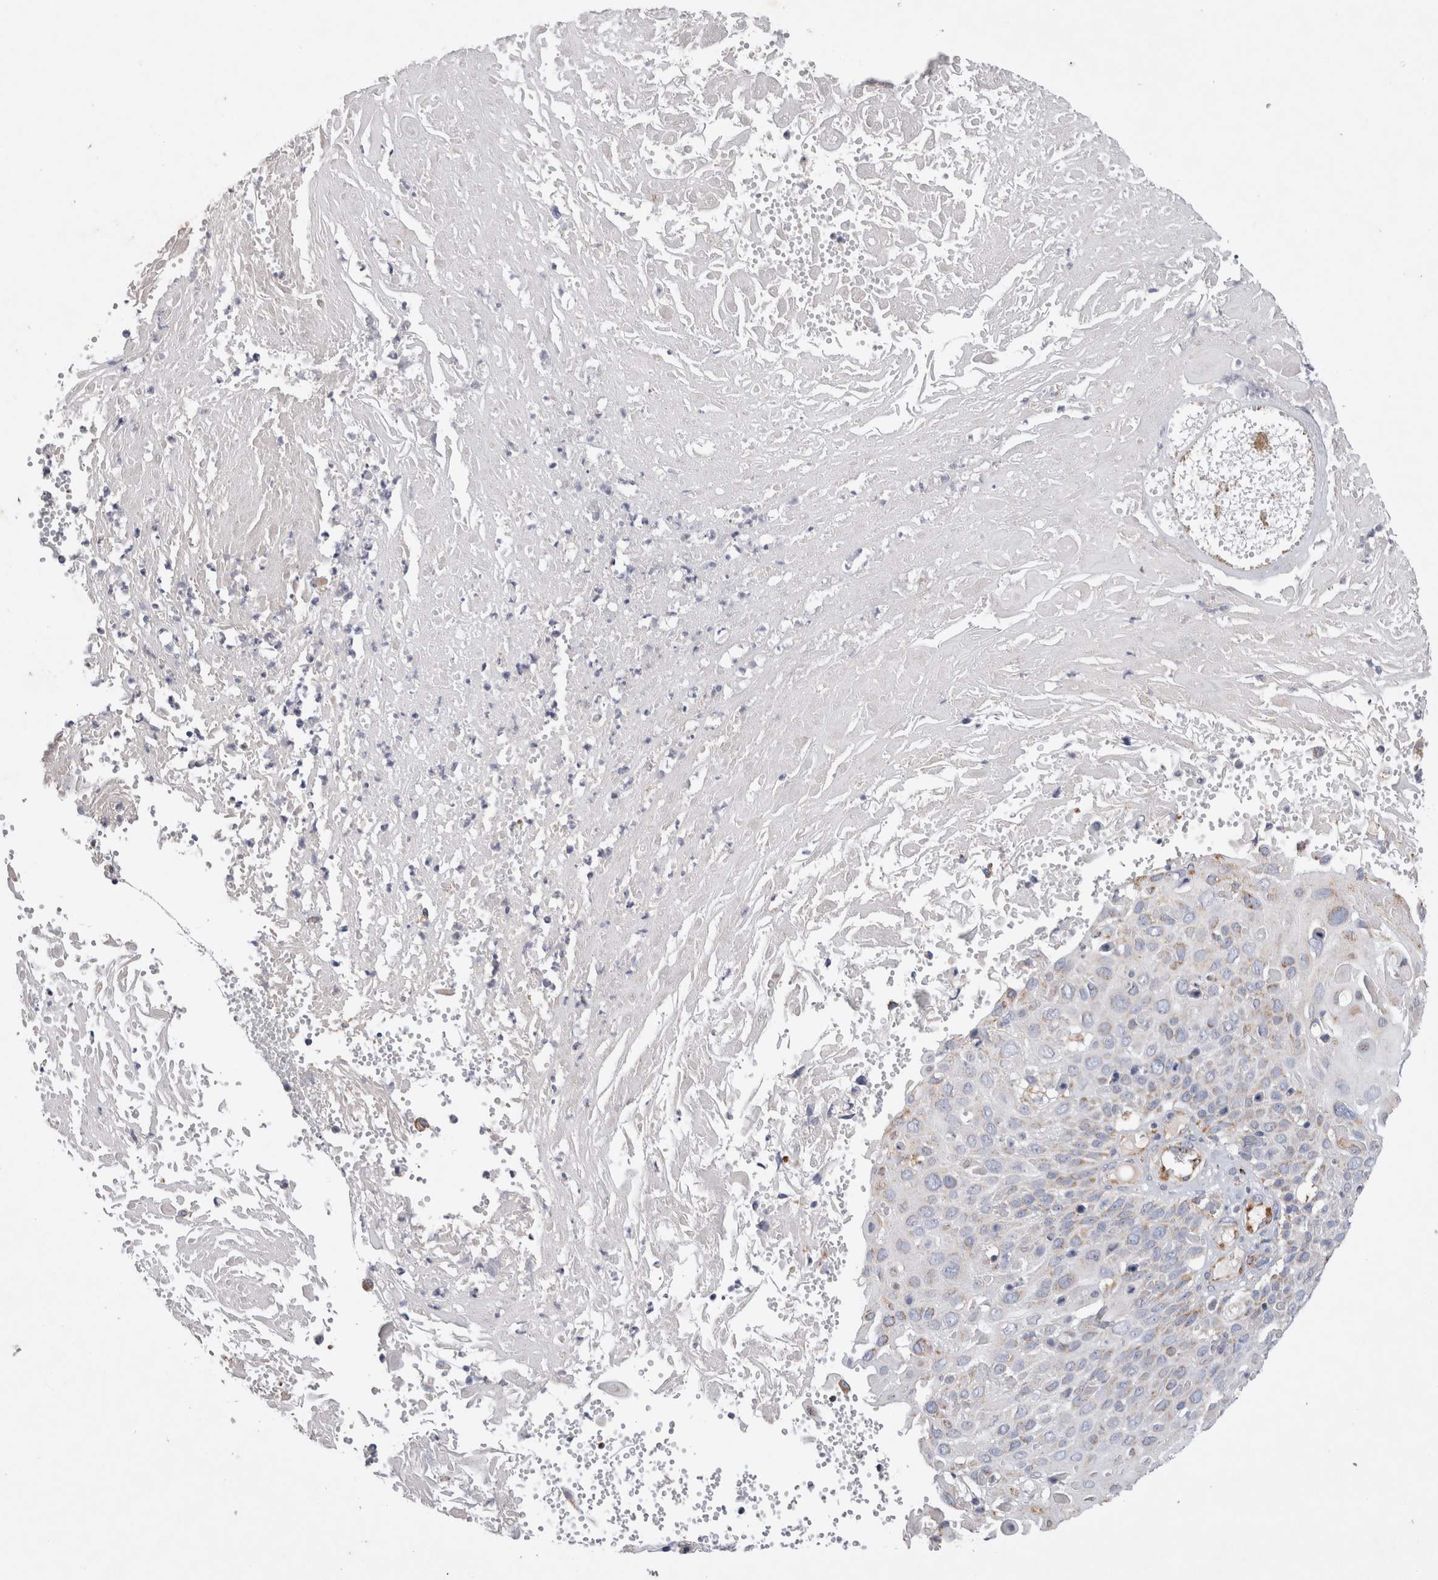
{"staining": {"intensity": "moderate", "quantity": ">75%", "location": "cytoplasmic/membranous"}, "tissue": "cervical cancer", "cell_type": "Tumor cells", "image_type": "cancer", "snomed": [{"axis": "morphology", "description": "Squamous cell carcinoma, NOS"}, {"axis": "topography", "description": "Cervix"}], "caption": "Protein staining of cervical cancer (squamous cell carcinoma) tissue exhibits moderate cytoplasmic/membranous positivity in about >75% of tumor cells. (IHC, brightfield microscopy, high magnification).", "gene": "IARS2", "patient": {"sex": "female", "age": 74}}